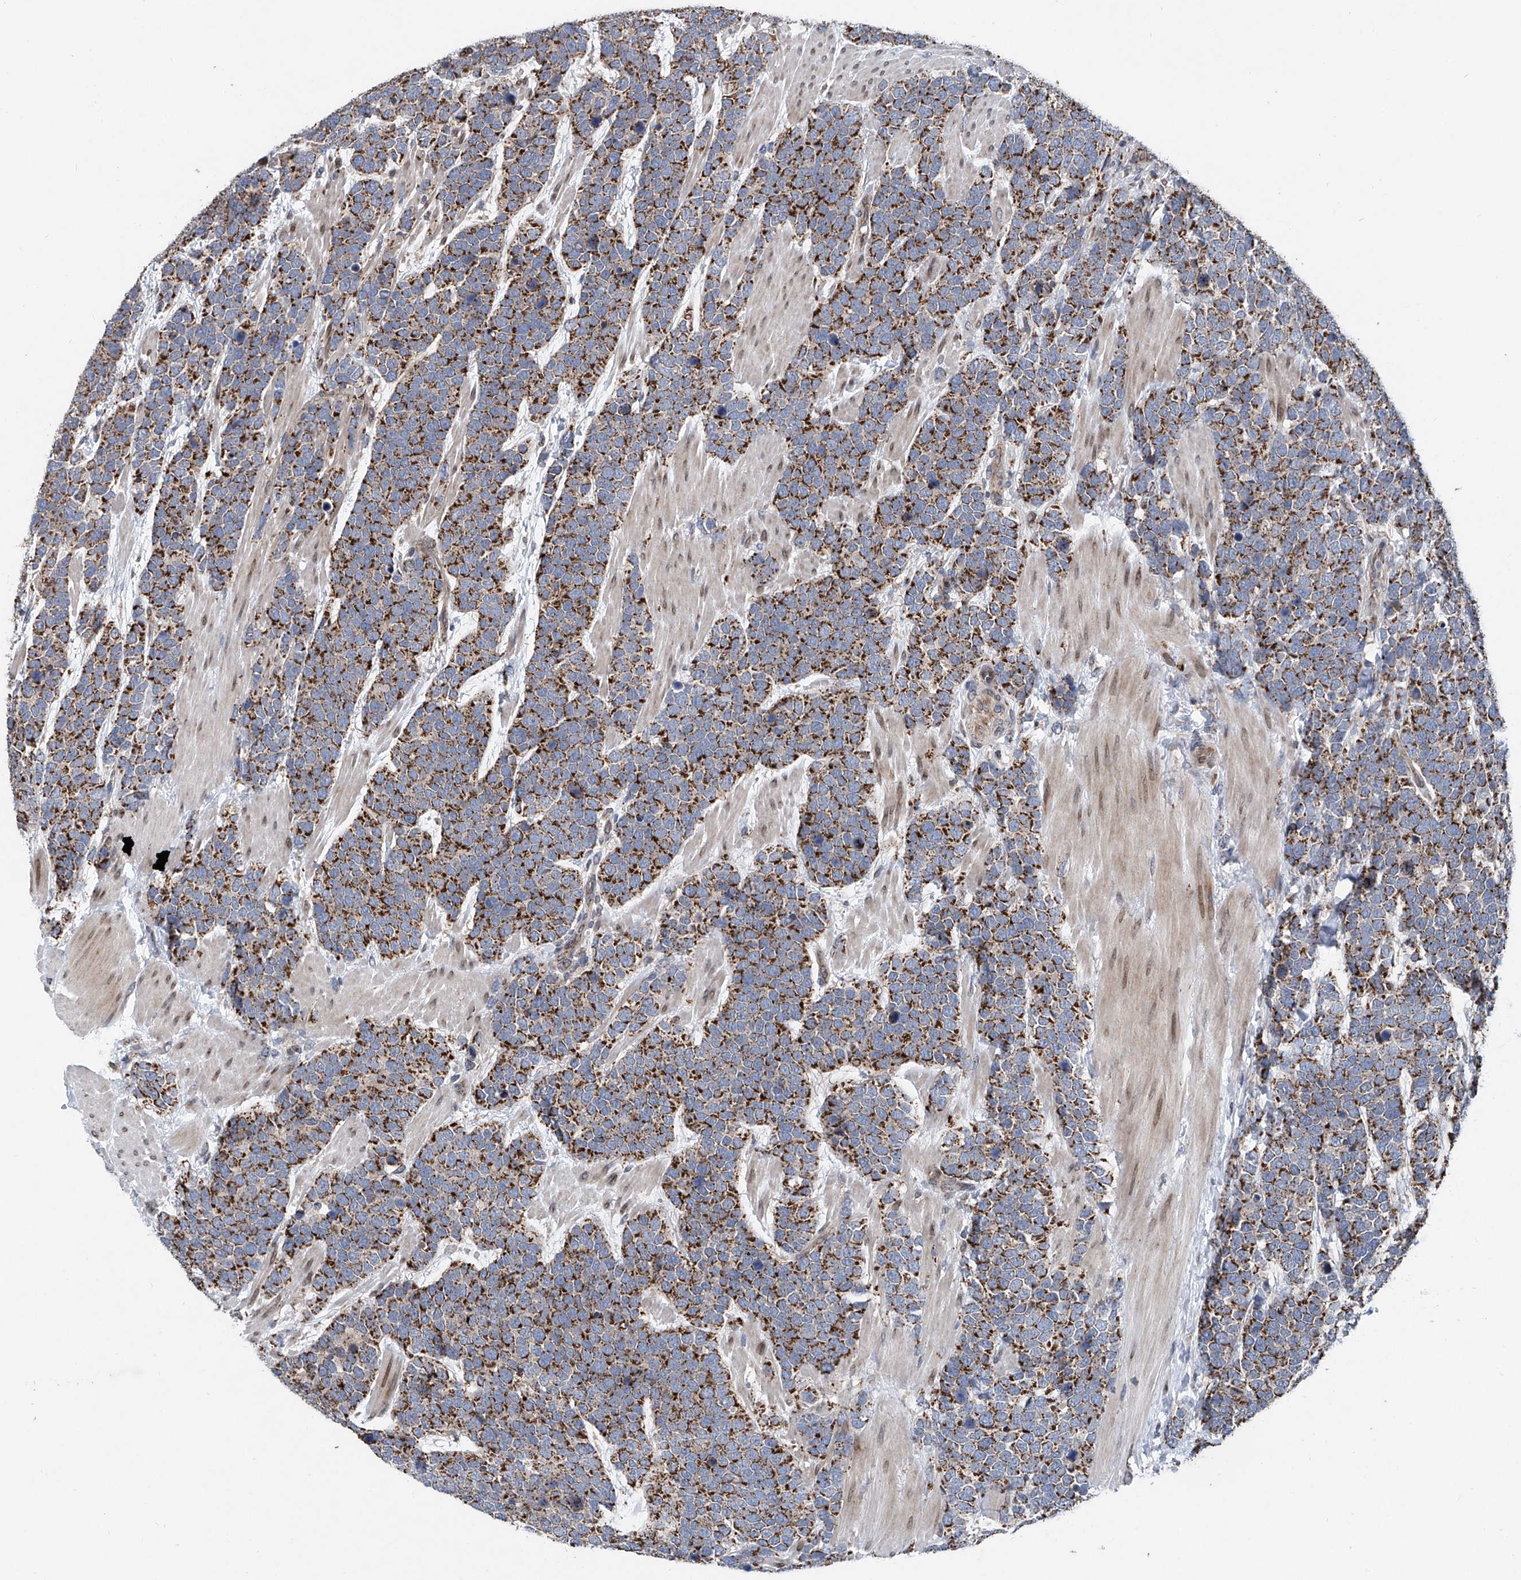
{"staining": {"intensity": "strong", "quantity": ">75%", "location": "cytoplasmic/membranous"}, "tissue": "urothelial cancer", "cell_type": "Tumor cells", "image_type": "cancer", "snomed": [{"axis": "morphology", "description": "Urothelial carcinoma, High grade"}, {"axis": "topography", "description": "Urinary bladder"}], "caption": "Tumor cells reveal high levels of strong cytoplasmic/membranous expression in about >75% of cells in urothelial cancer.", "gene": "BCKDHB", "patient": {"sex": "female", "age": 82}}